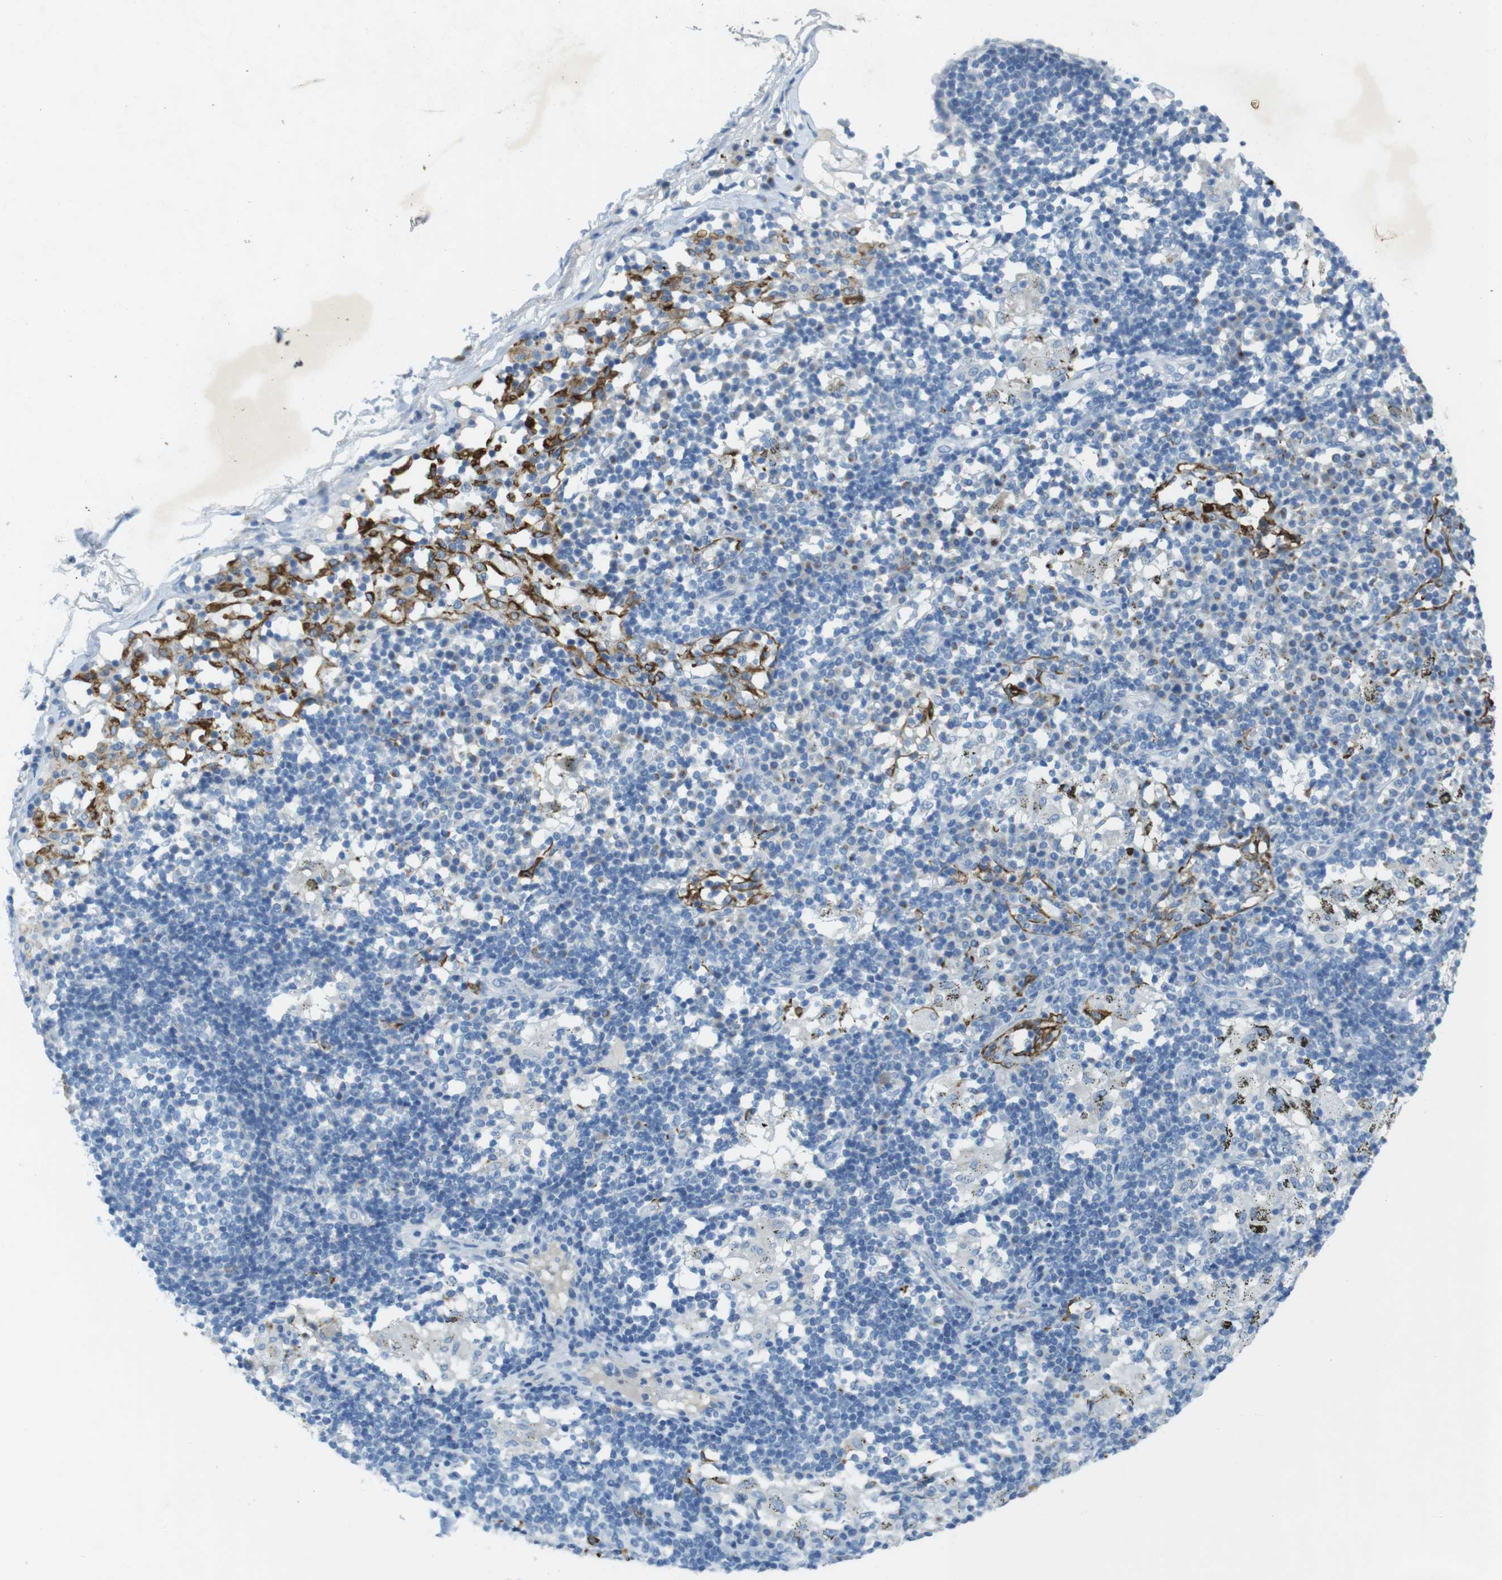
{"staining": {"intensity": "negative", "quantity": "none", "location": "none"}, "tissue": "adipose tissue", "cell_type": "Adipocytes", "image_type": "normal", "snomed": [{"axis": "morphology", "description": "Normal tissue, NOS"}, {"axis": "topography", "description": "Cartilage tissue"}, {"axis": "topography", "description": "Bronchus"}], "caption": "An immunohistochemistry (IHC) photomicrograph of normal adipose tissue is shown. There is no staining in adipocytes of adipose tissue. Brightfield microscopy of immunohistochemistry (IHC) stained with DAB (3,3'-diaminobenzidine) (brown) and hematoxylin (blue), captured at high magnification.", "gene": "CD320", "patient": {"sex": "female", "age": 73}}